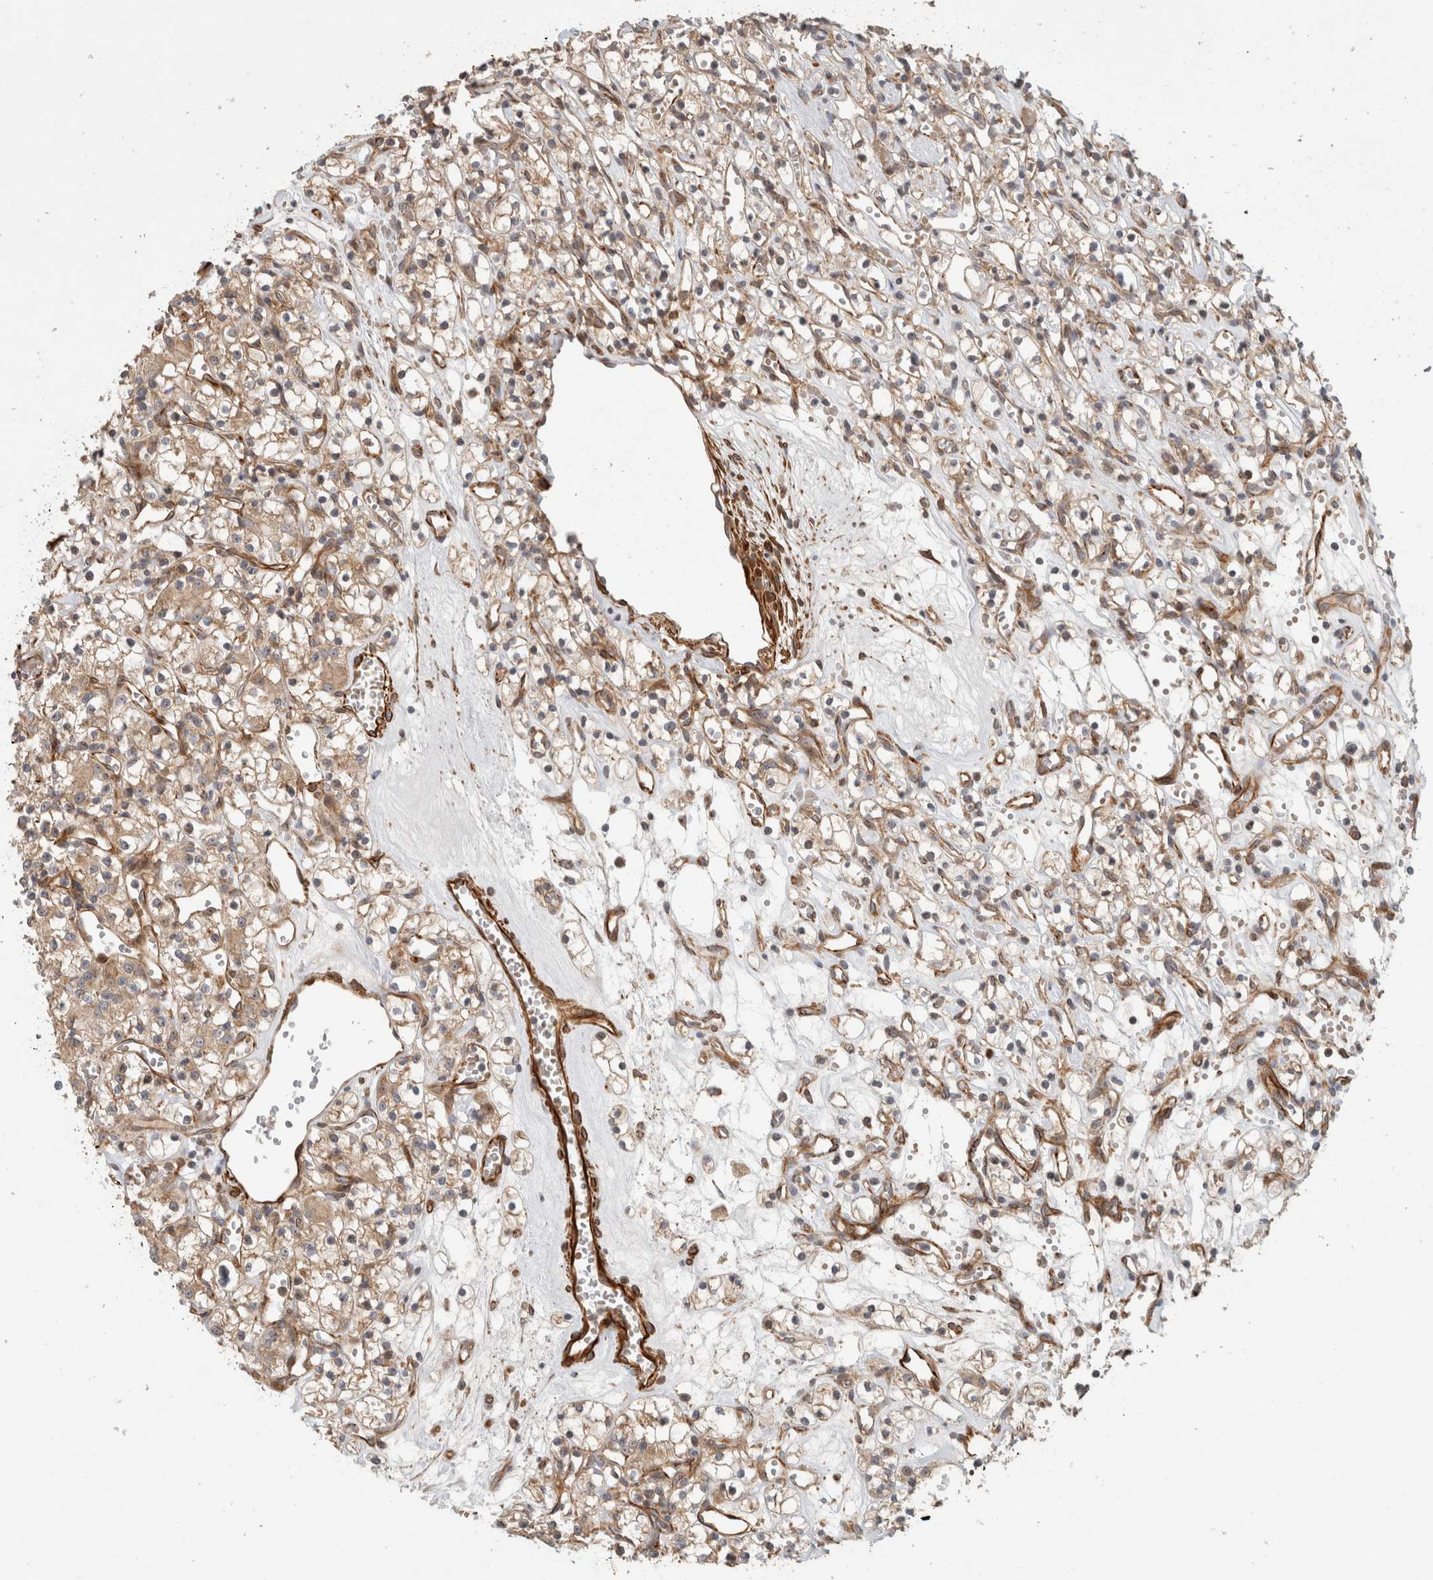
{"staining": {"intensity": "weak", "quantity": ">75%", "location": "cytoplasmic/membranous"}, "tissue": "renal cancer", "cell_type": "Tumor cells", "image_type": "cancer", "snomed": [{"axis": "morphology", "description": "Adenocarcinoma, NOS"}, {"axis": "topography", "description": "Kidney"}], "caption": "Renal cancer stained with a brown dye demonstrates weak cytoplasmic/membranous positive expression in about >75% of tumor cells.", "gene": "SIPA1L2", "patient": {"sex": "female", "age": 59}}